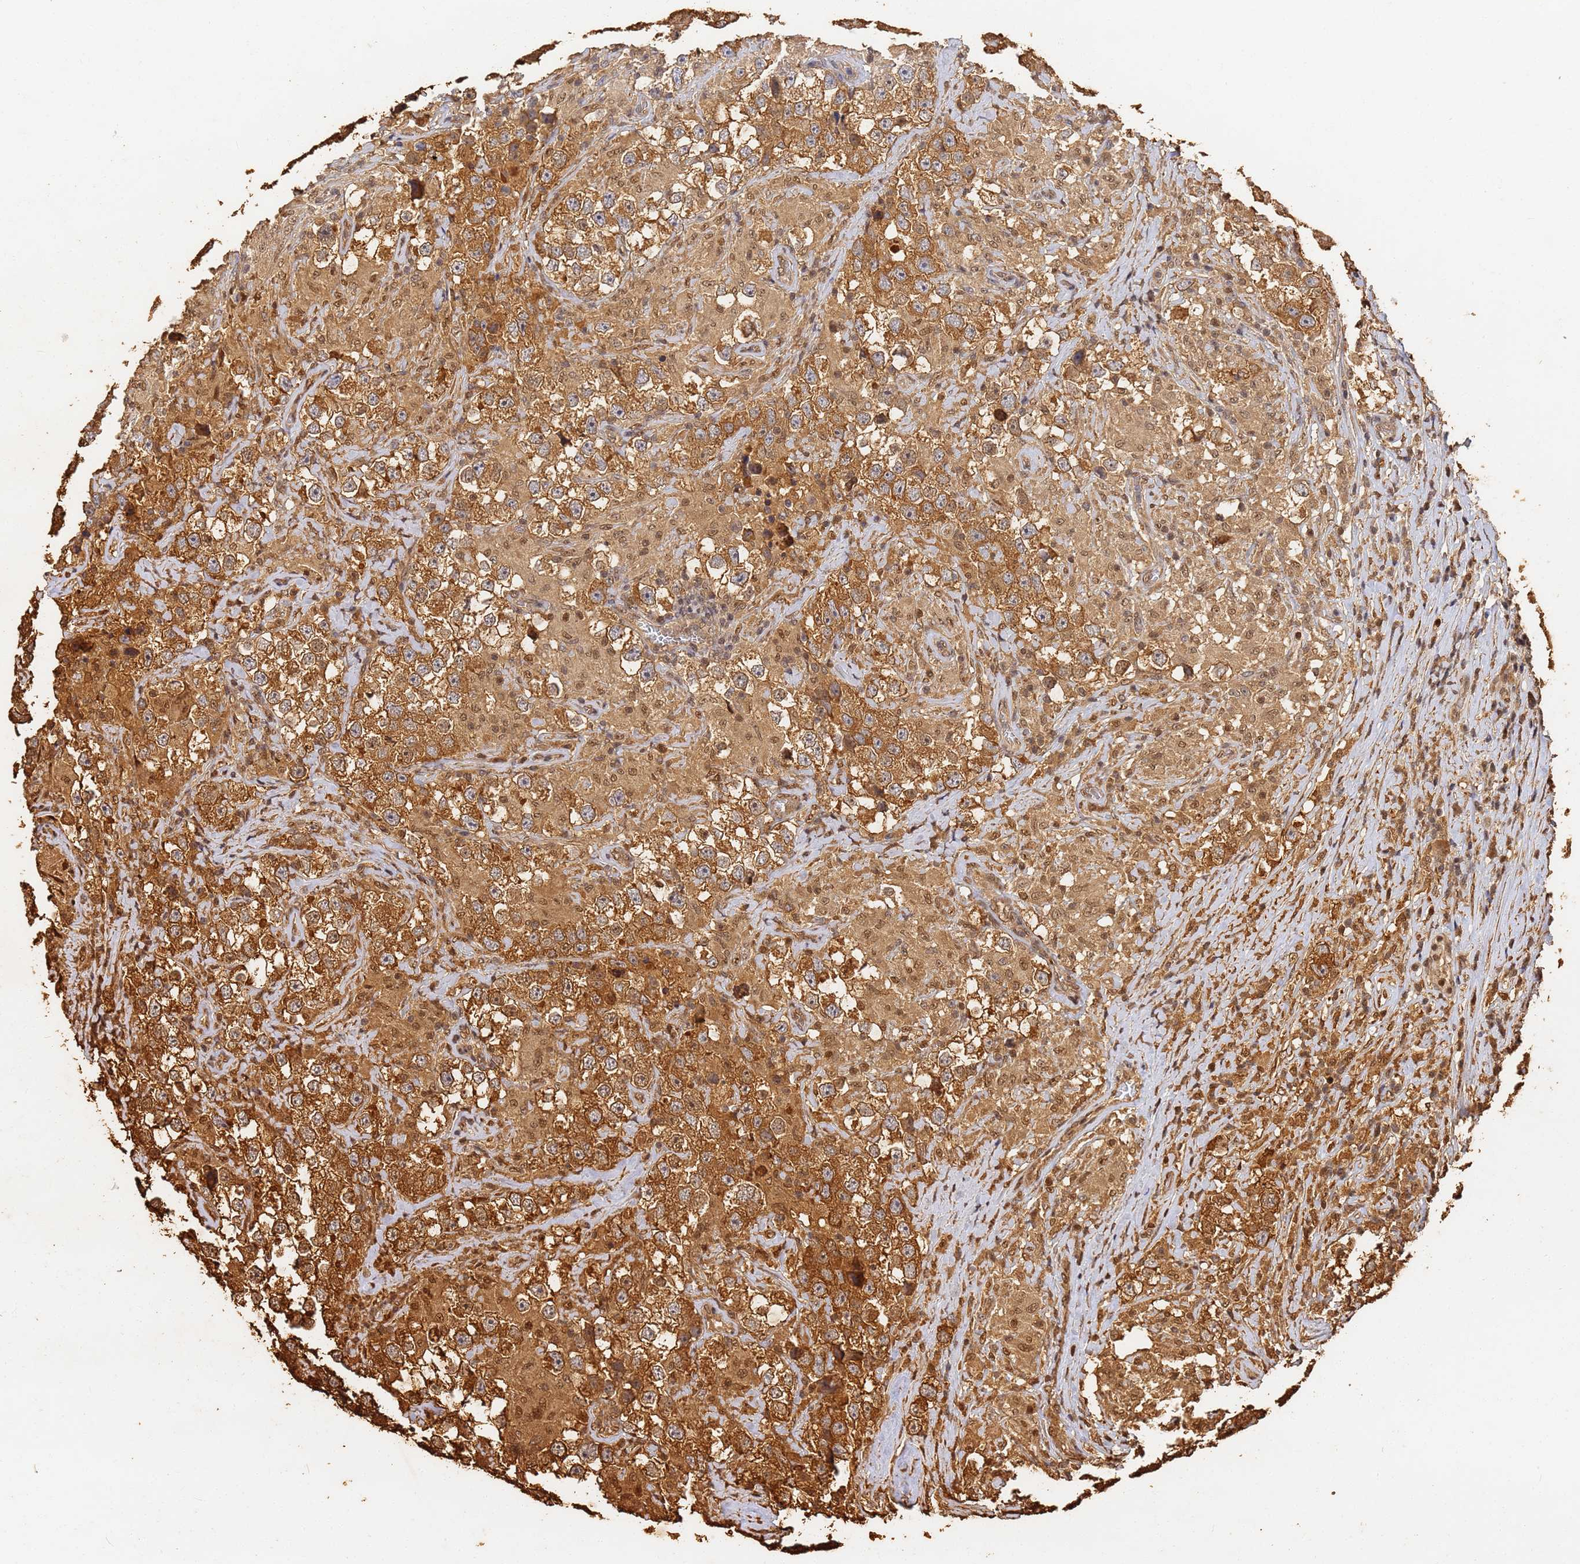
{"staining": {"intensity": "moderate", "quantity": ">75%", "location": "cytoplasmic/membranous,nuclear"}, "tissue": "testis cancer", "cell_type": "Tumor cells", "image_type": "cancer", "snomed": [{"axis": "morphology", "description": "Seminoma, NOS"}, {"axis": "topography", "description": "Testis"}], "caption": "Immunohistochemical staining of testis cancer shows moderate cytoplasmic/membranous and nuclear protein staining in approximately >75% of tumor cells.", "gene": "JAK2", "patient": {"sex": "male", "age": 46}}